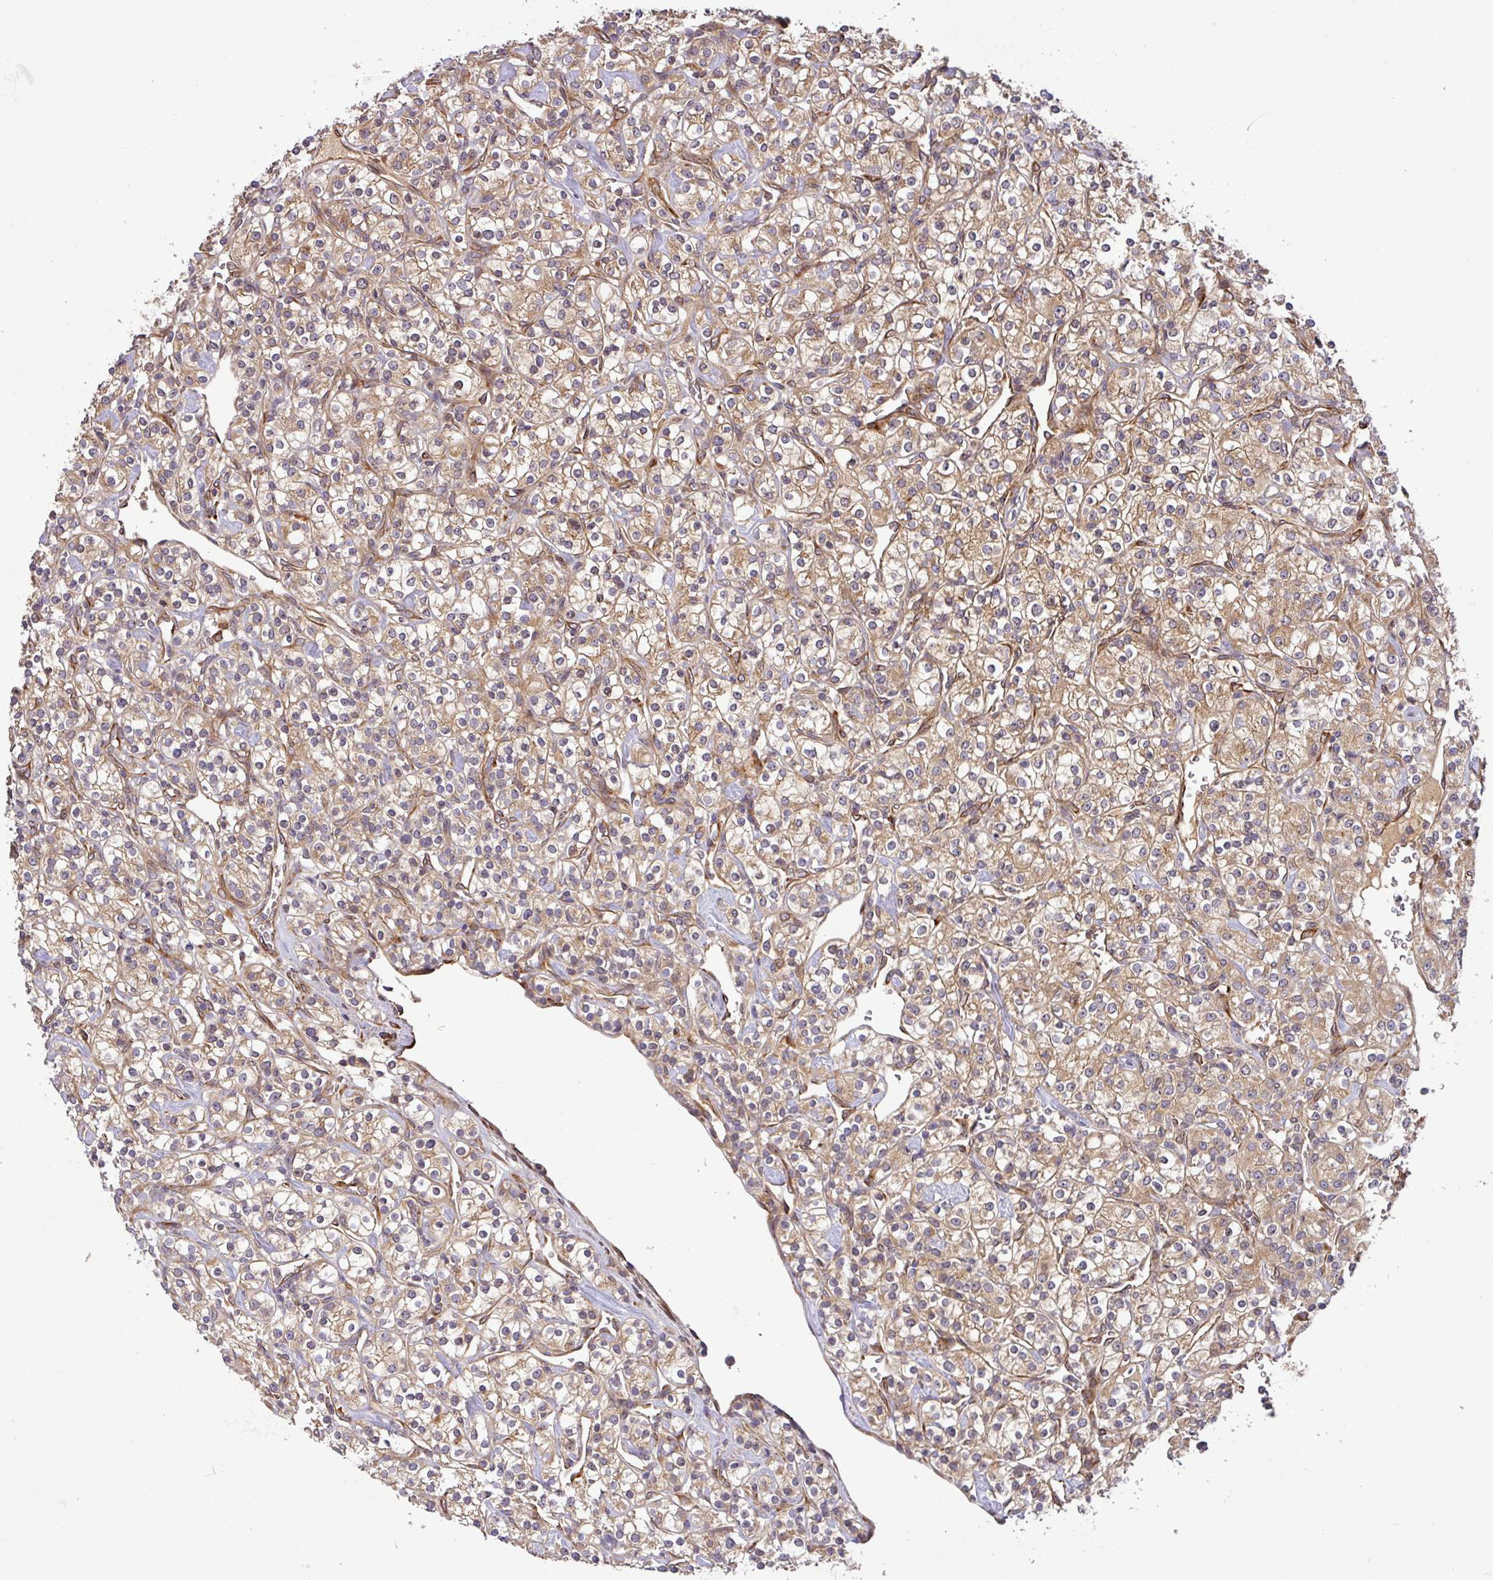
{"staining": {"intensity": "moderate", "quantity": ">75%", "location": "cytoplasmic/membranous"}, "tissue": "renal cancer", "cell_type": "Tumor cells", "image_type": "cancer", "snomed": [{"axis": "morphology", "description": "Adenocarcinoma, NOS"}, {"axis": "topography", "description": "Kidney"}], "caption": "Renal cancer stained for a protein (brown) shows moderate cytoplasmic/membranous positive expression in about >75% of tumor cells.", "gene": "ART1", "patient": {"sex": "male", "age": 77}}